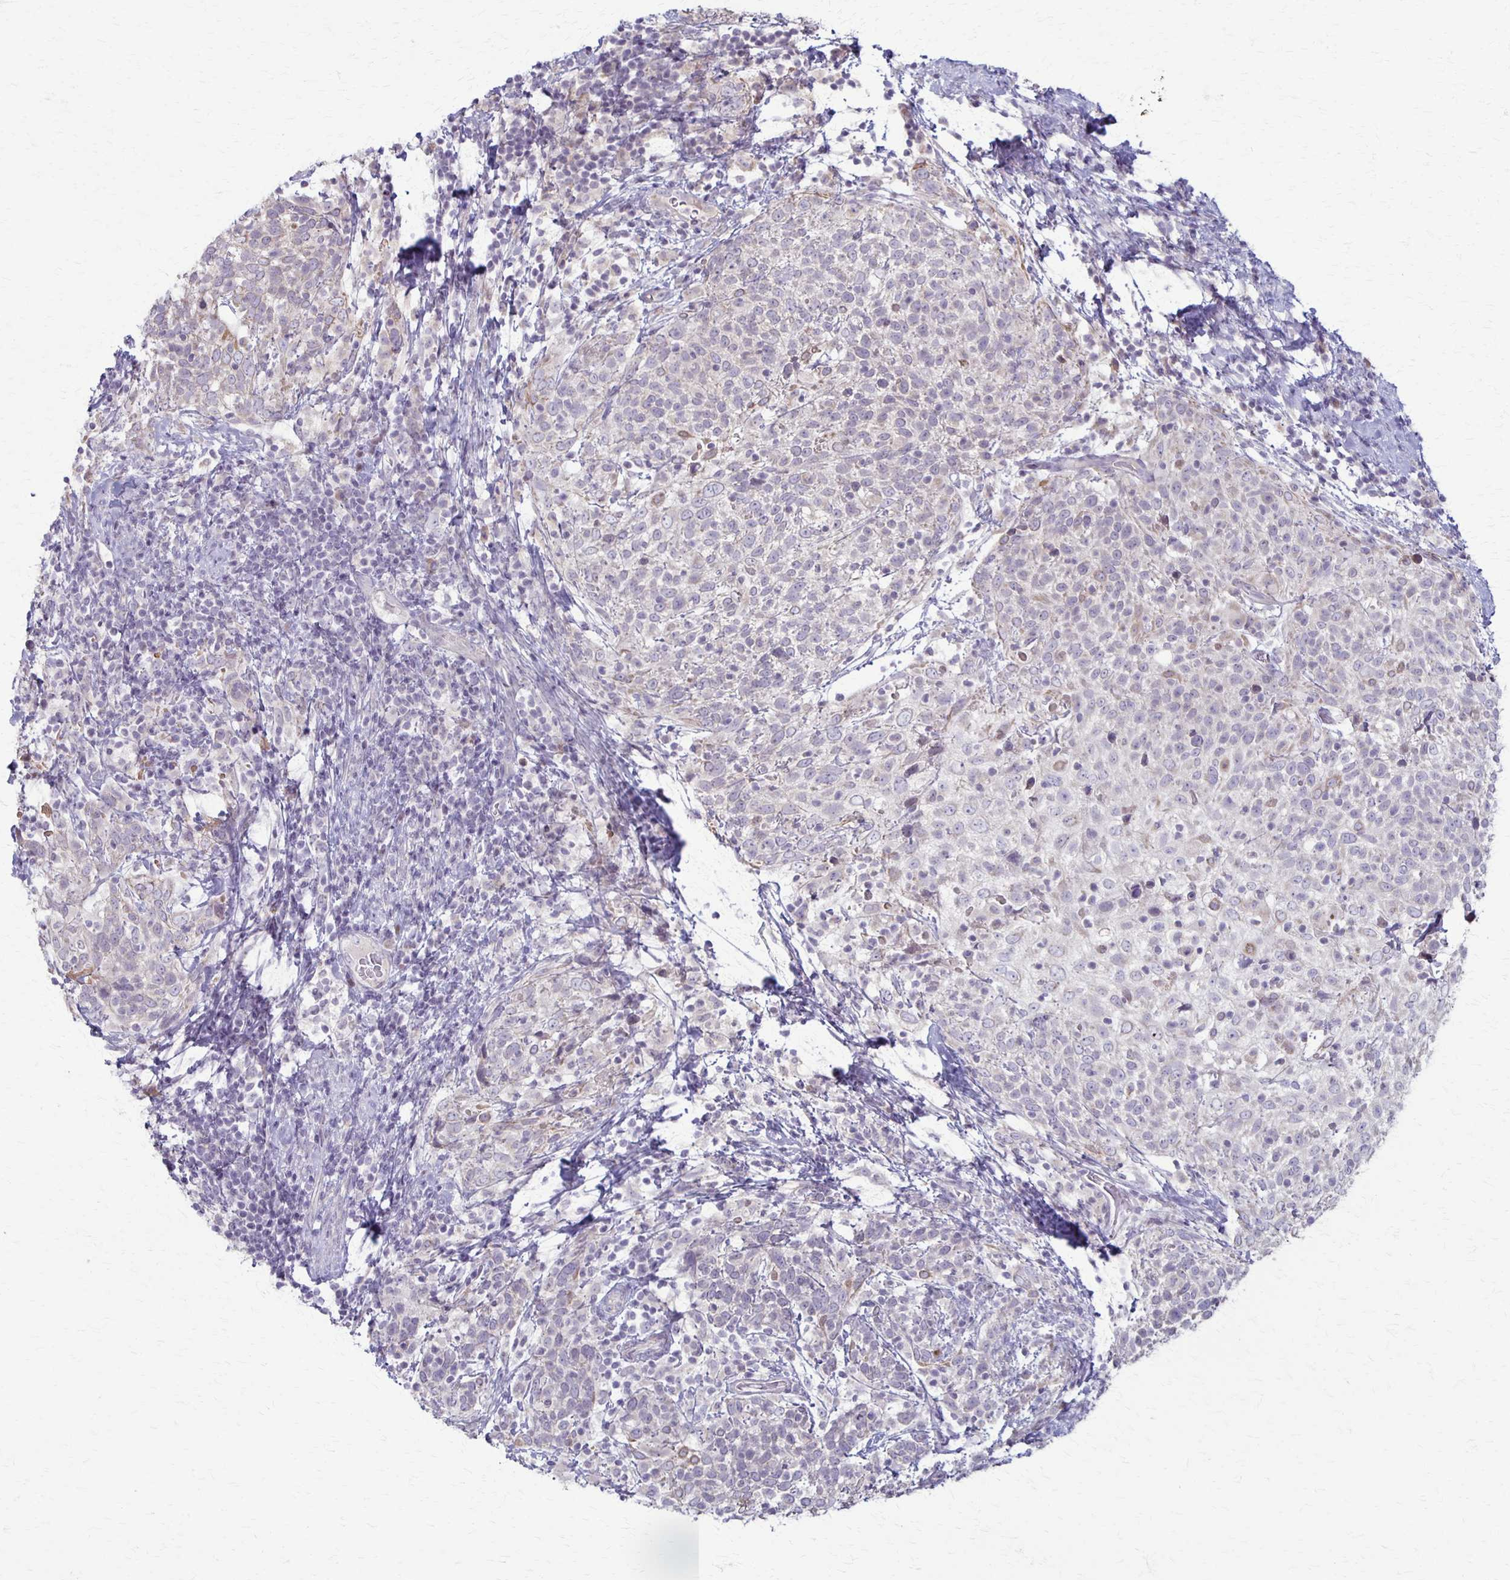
{"staining": {"intensity": "negative", "quantity": "none", "location": "none"}, "tissue": "cervical cancer", "cell_type": "Tumor cells", "image_type": "cancer", "snomed": [{"axis": "morphology", "description": "Squamous cell carcinoma, NOS"}, {"axis": "topography", "description": "Cervix"}], "caption": "Immunohistochemical staining of cervical cancer reveals no significant staining in tumor cells.", "gene": "SLC35E2B", "patient": {"sex": "female", "age": 61}}